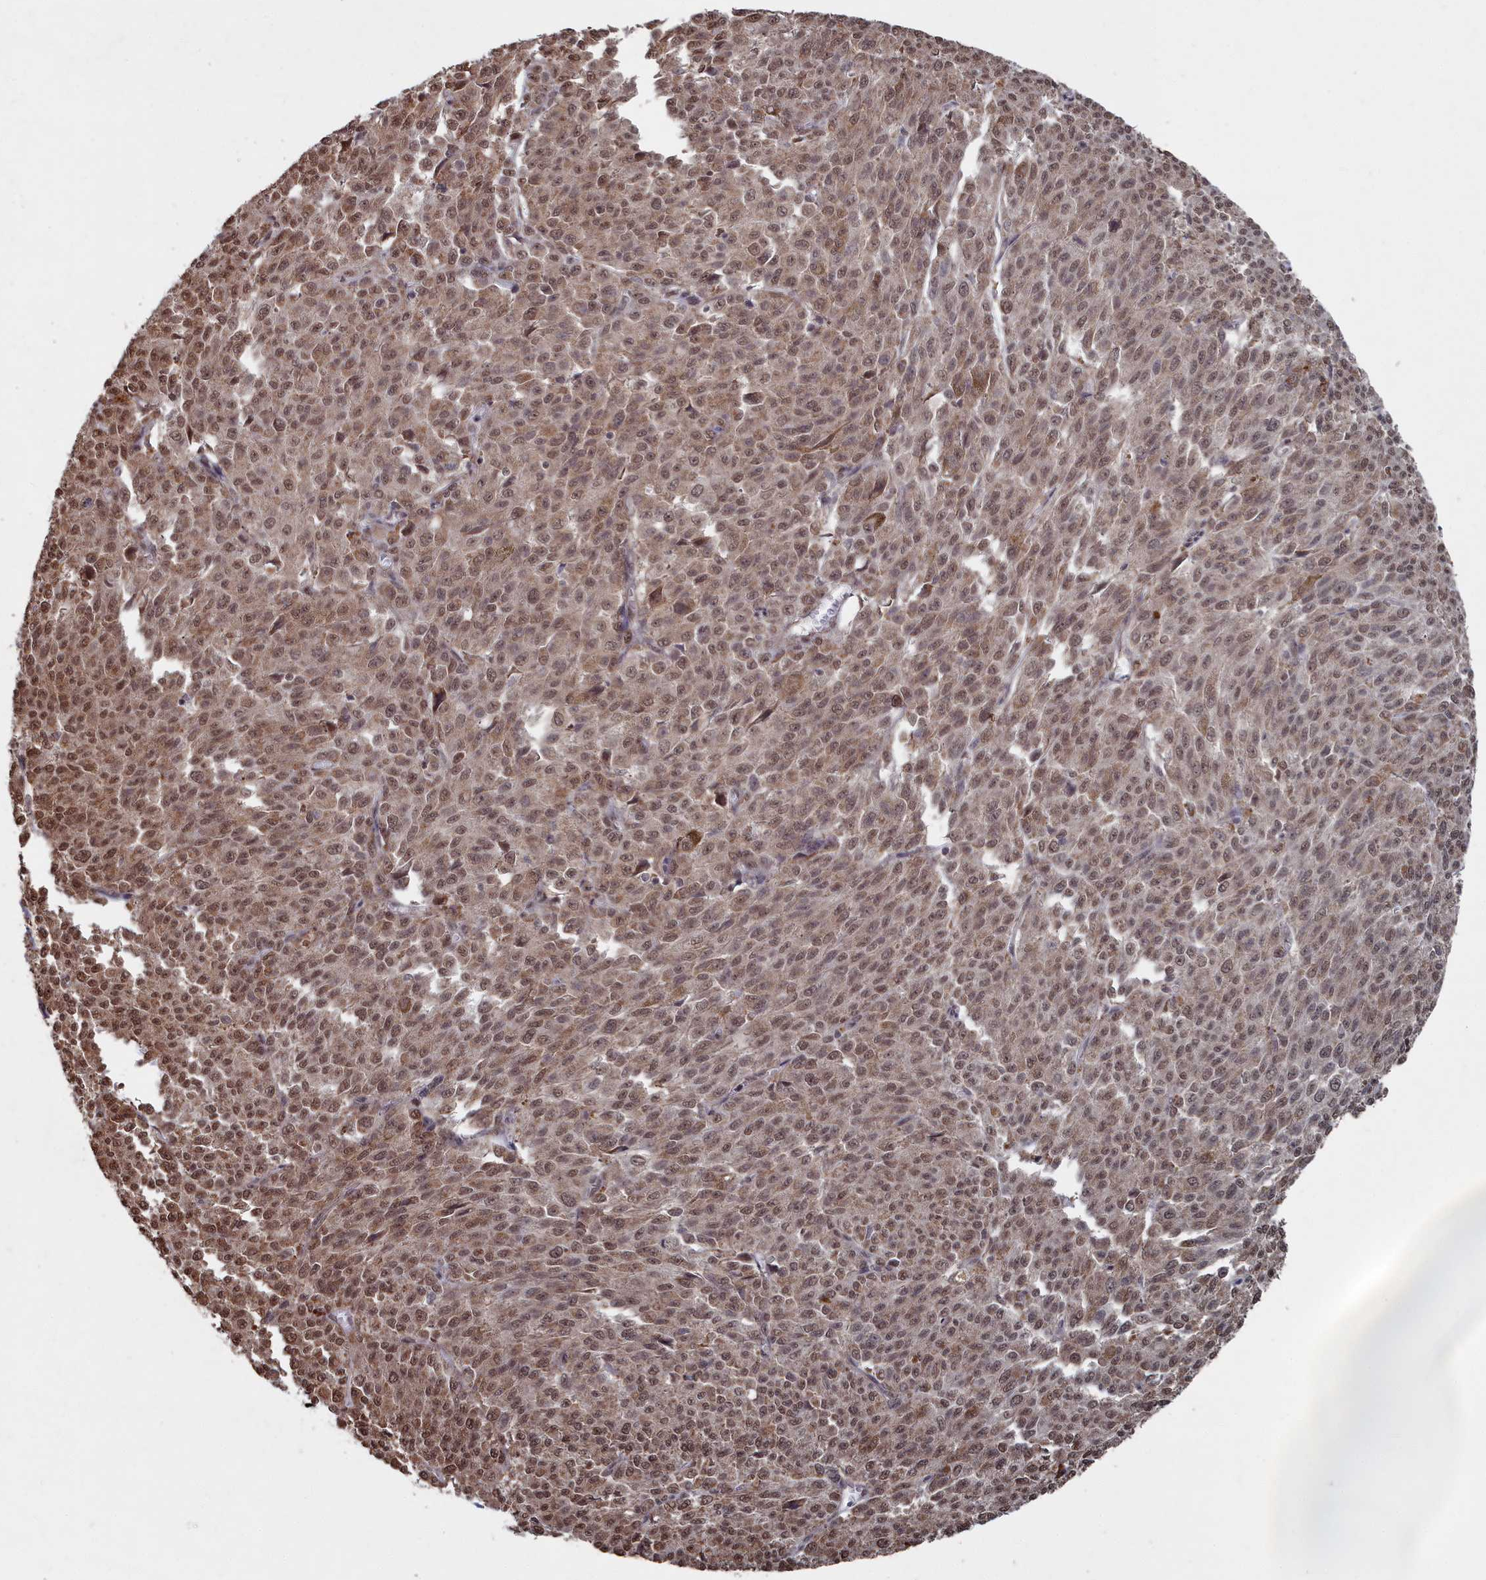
{"staining": {"intensity": "moderate", "quantity": ">75%", "location": "nuclear"}, "tissue": "melanoma", "cell_type": "Tumor cells", "image_type": "cancer", "snomed": [{"axis": "morphology", "description": "Malignant melanoma, NOS"}, {"axis": "topography", "description": "Skin"}], "caption": "A high-resolution photomicrograph shows IHC staining of melanoma, which exhibits moderate nuclear staining in about >75% of tumor cells. The protein is stained brown, and the nuclei are stained in blue (DAB (3,3'-diaminobenzidine) IHC with brightfield microscopy, high magnification).", "gene": "CCNP", "patient": {"sex": "female", "age": 52}}